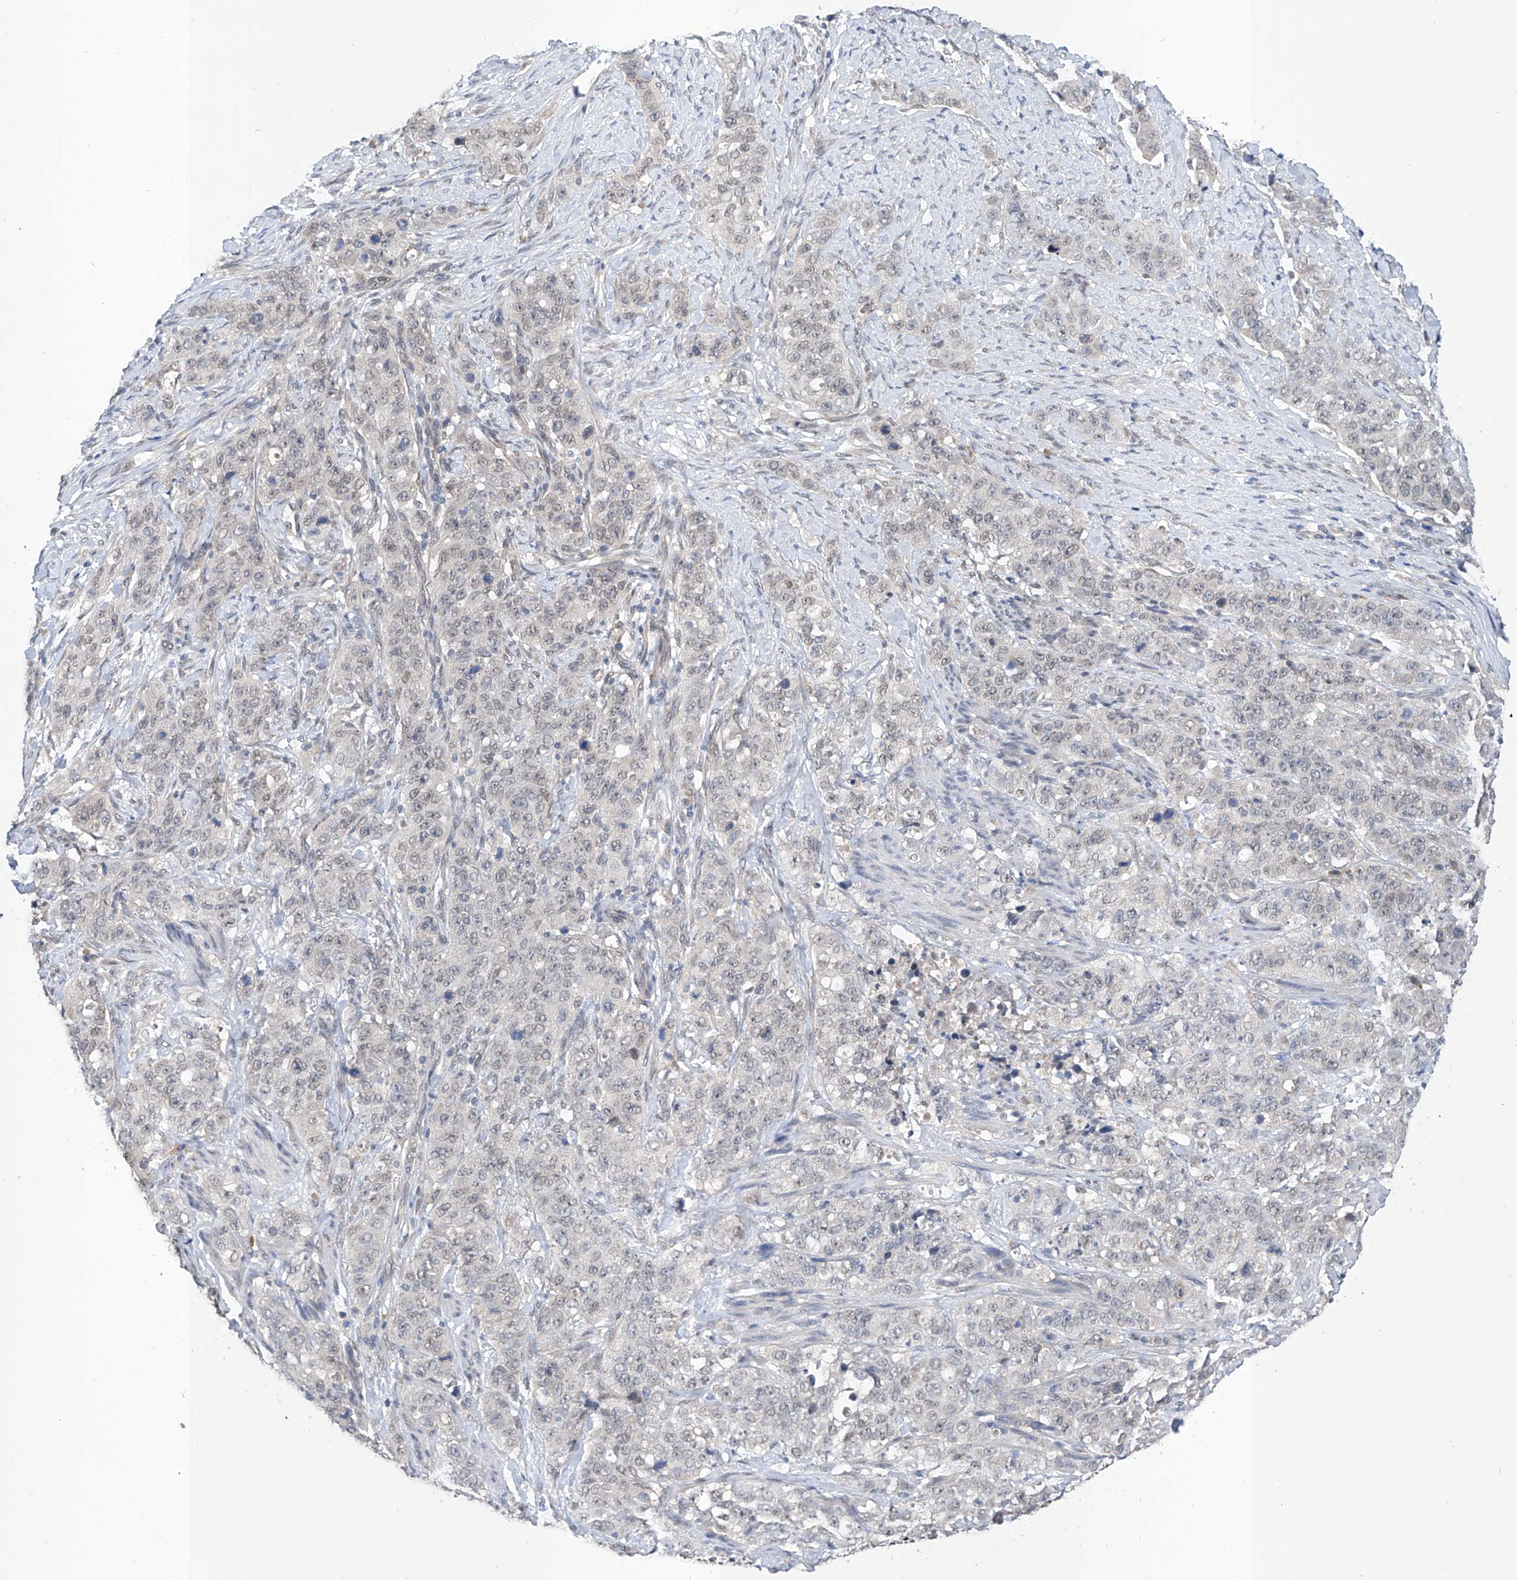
{"staining": {"intensity": "negative", "quantity": "none", "location": "none"}, "tissue": "stomach cancer", "cell_type": "Tumor cells", "image_type": "cancer", "snomed": [{"axis": "morphology", "description": "Adenocarcinoma, NOS"}, {"axis": "topography", "description": "Stomach"}], "caption": "The histopathology image exhibits no staining of tumor cells in stomach cancer (adenocarcinoma).", "gene": "CARMIL3", "patient": {"sex": "male", "age": 48}}